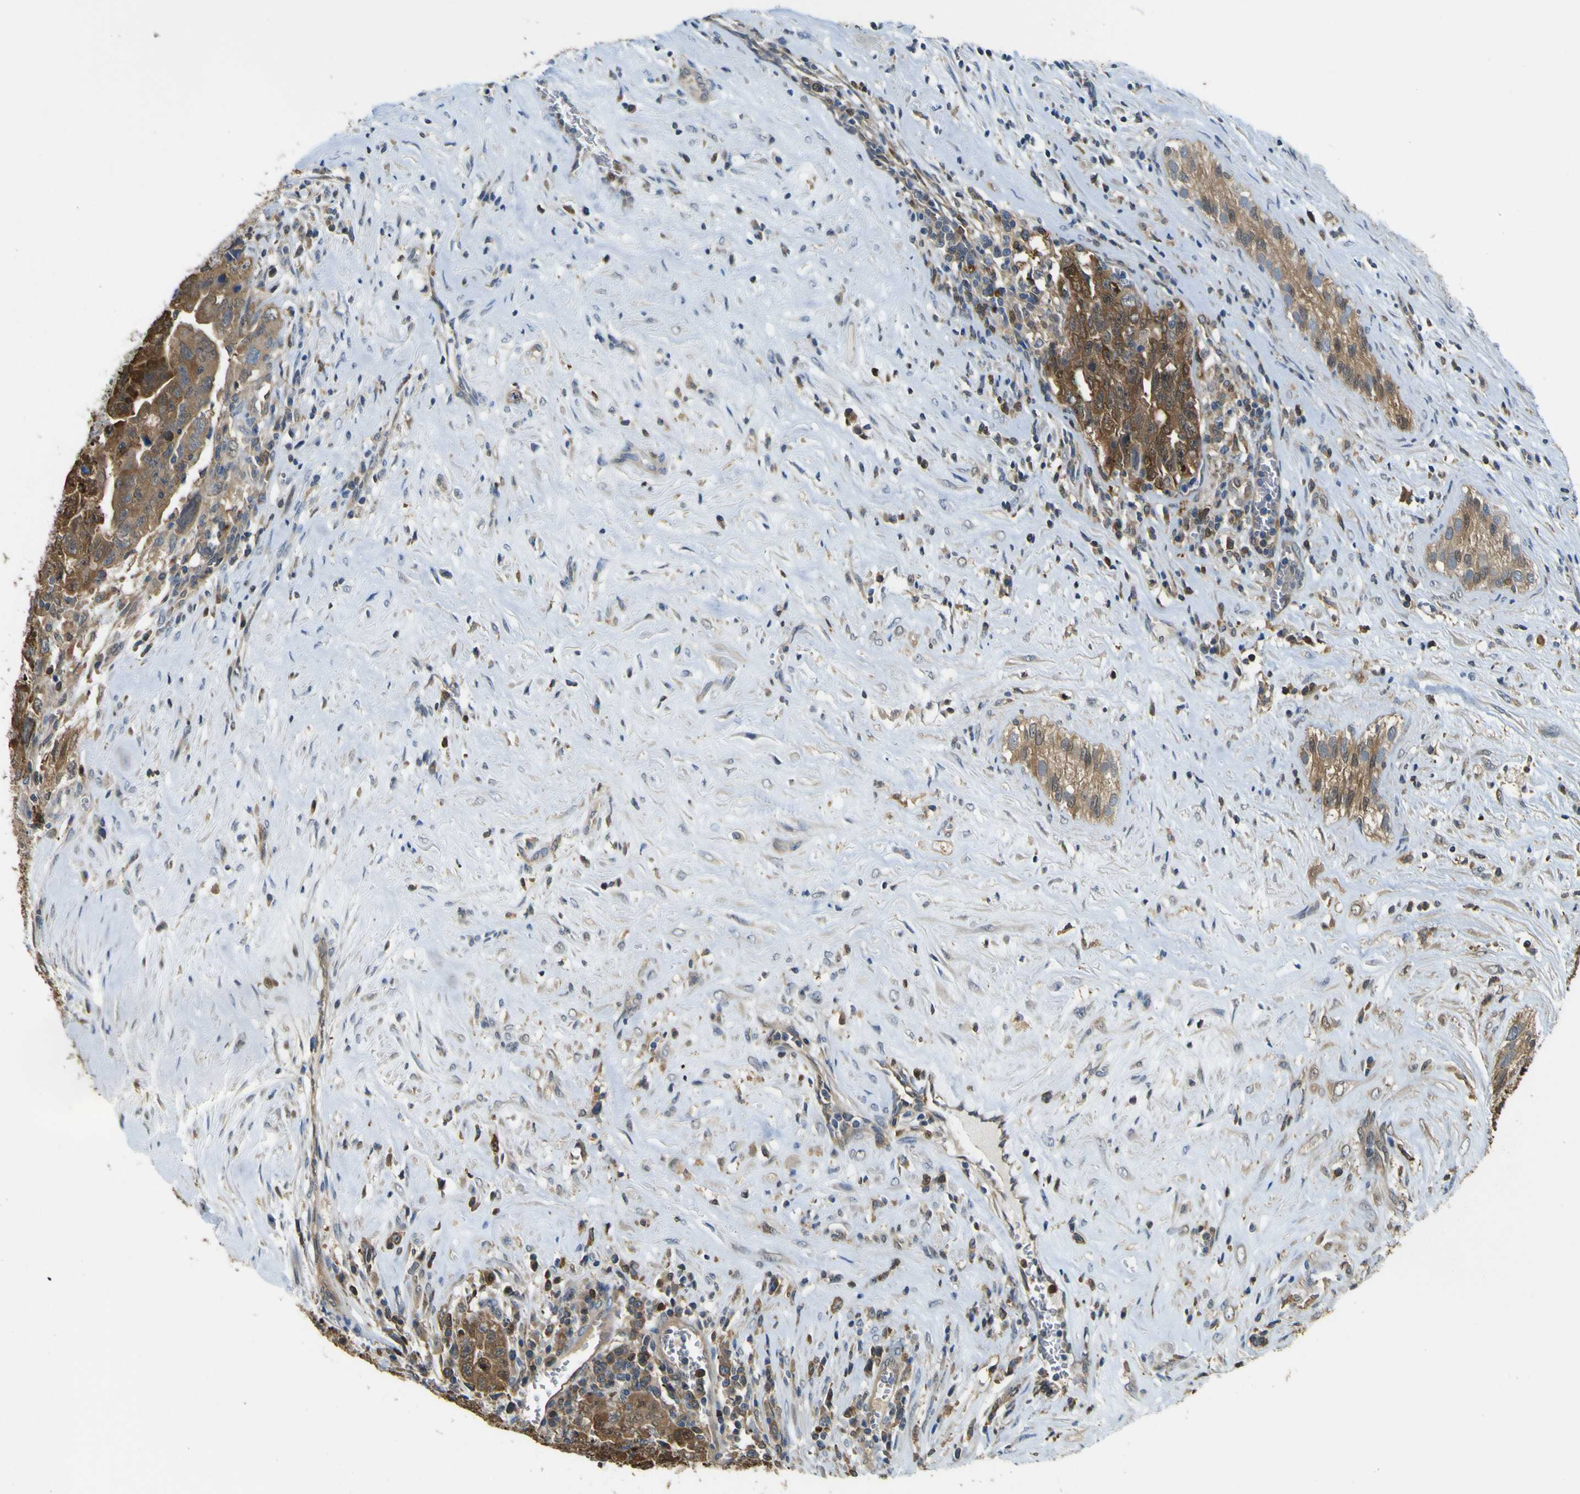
{"staining": {"intensity": "moderate", "quantity": ">75%", "location": "cytoplasmic/membranous"}, "tissue": "testis cancer", "cell_type": "Tumor cells", "image_type": "cancer", "snomed": [{"axis": "morphology", "description": "Carcinoma, Embryonal, NOS"}, {"axis": "topography", "description": "Testis"}], "caption": "Tumor cells display medium levels of moderate cytoplasmic/membranous positivity in about >75% of cells in human testis cancer.", "gene": "ABHD3", "patient": {"sex": "male", "age": 28}}